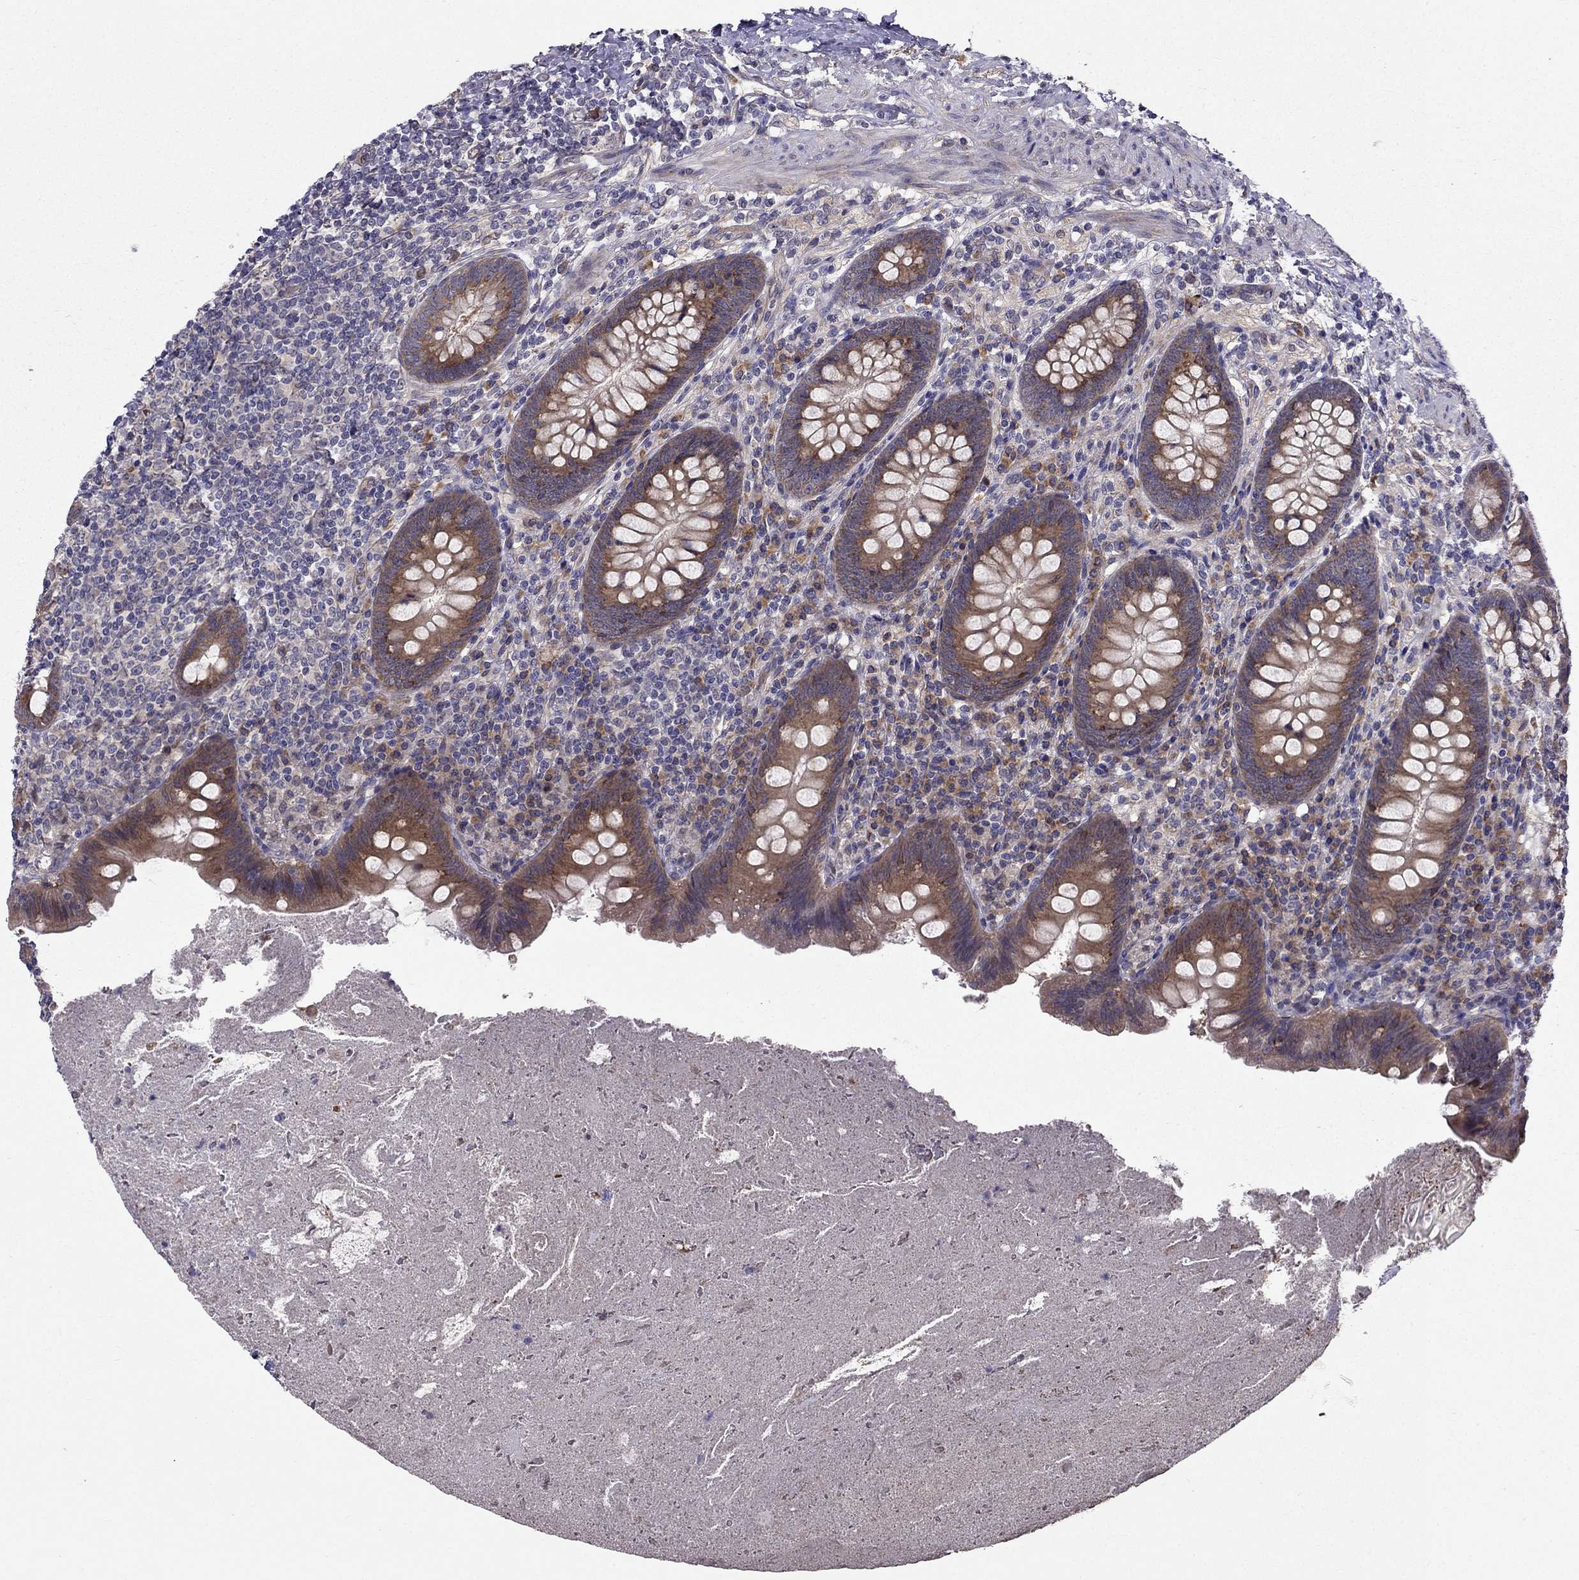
{"staining": {"intensity": "moderate", "quantity": "25%-75%", "location": "cytoplasmic/membranous"}, "tissue": "appendix", "cell_type": "Glandular cells", "image_type": "normal", "snomed": [{"axis": "morphology", "description": "Normal tissue, NOS"}, {"axis": "topography", "description": "Appendix"}], "caption": "Protein expression analysis of benign appendix shows moderate cytoplasmic/membranous staining in about 25%-75% of glandular cells.", "gene": "ARHGEF28", "patient": {"sex": "male", "age": 47}}